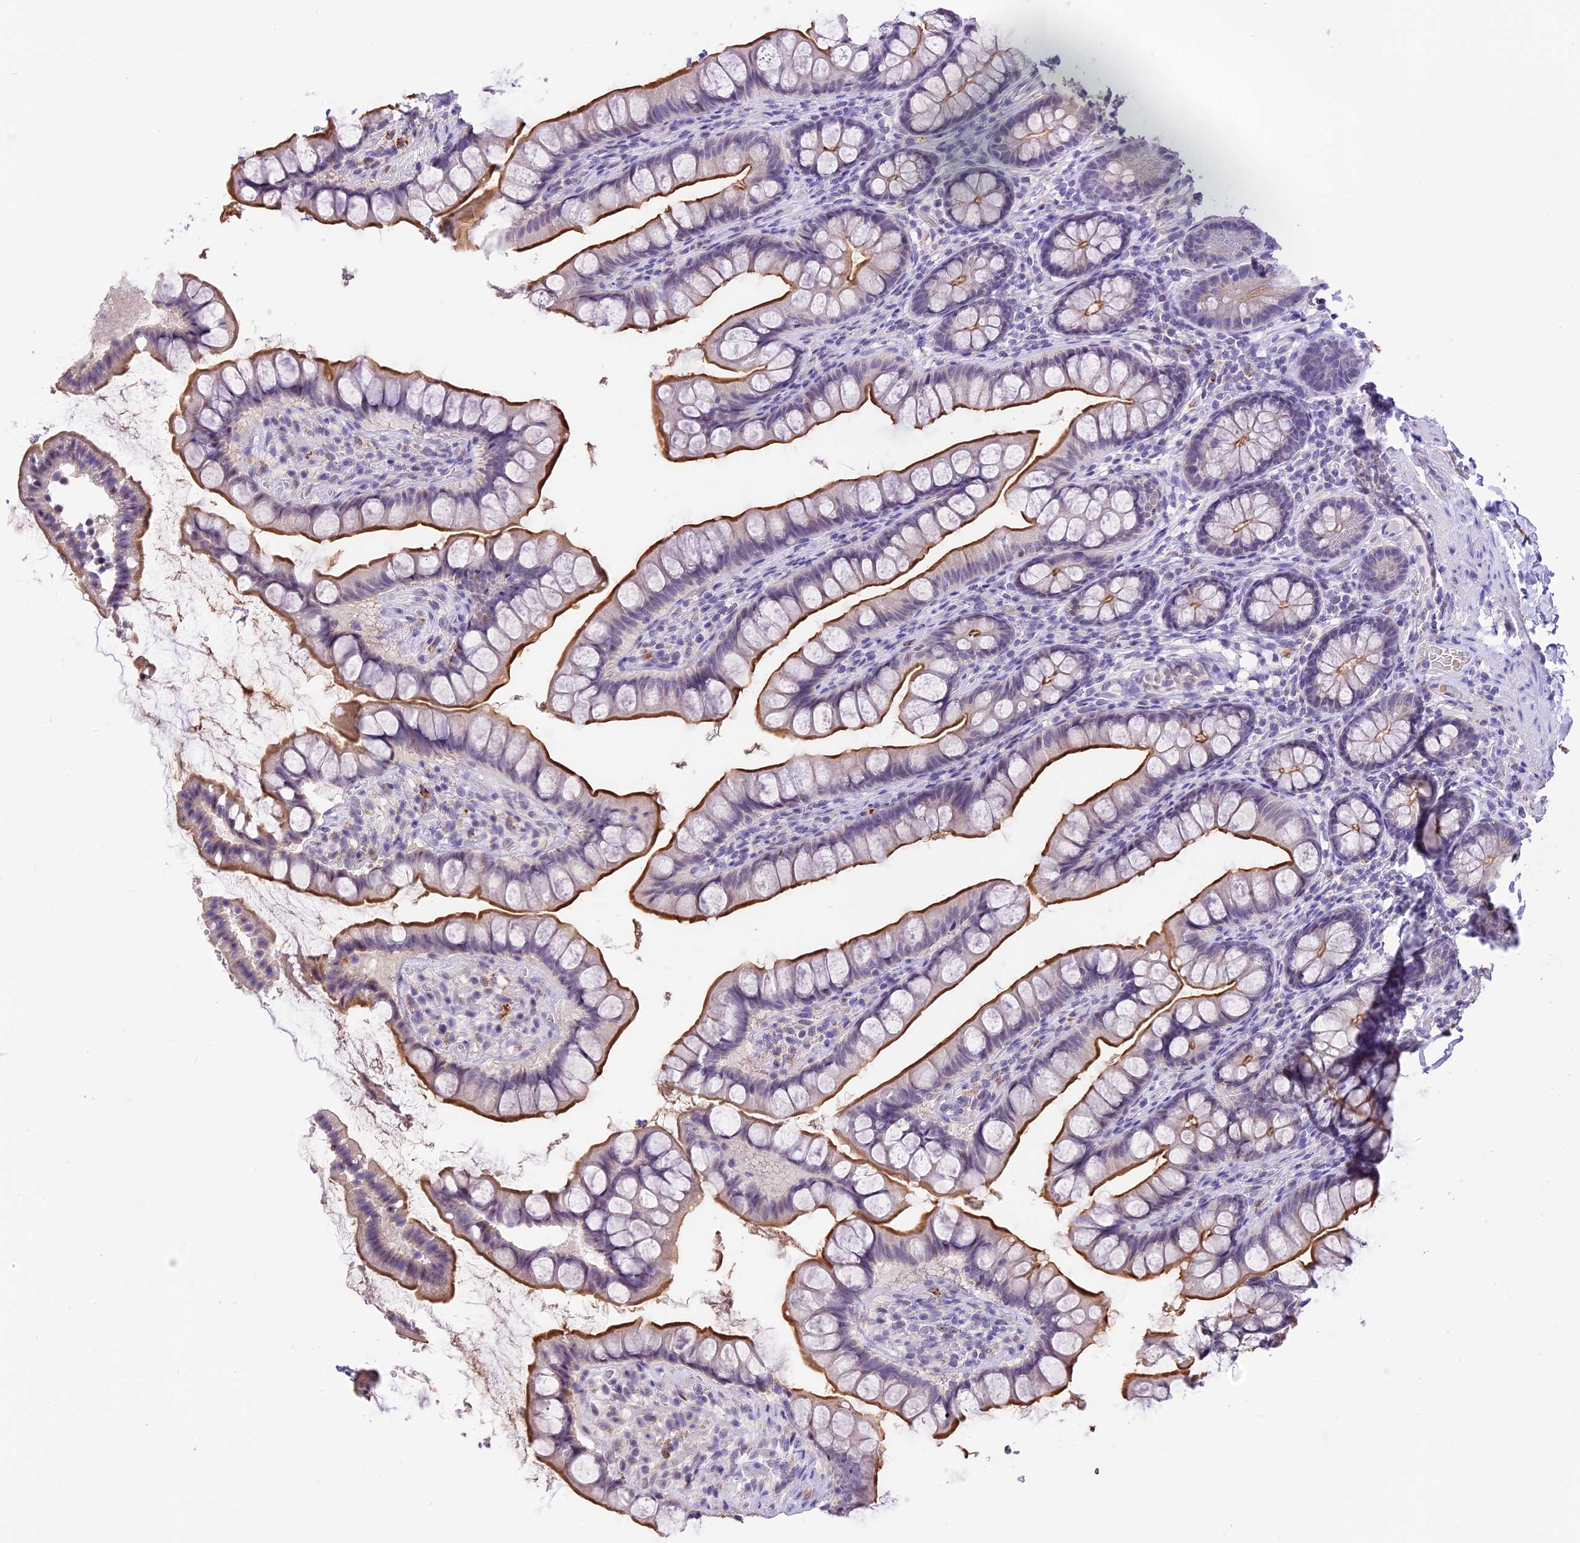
{"staining": {"intensity": "strong", "quantity": ">75%", "location": "cytoplasmic/membranous"}, "tissue": "small intestine", "cell_type": "Glandular cells", "image_type": "normal", "snomed": [{"axis": "morphology", "description": "Normal tissue, NOS"}, {"axis": "topography", "description": "Small intestine"}], "caption": "Small intestine stained for a protein (brown) exhibits strong cytoplasmic/membranous positive positivity in approximately >75% of glandular cells.", "gene": "AHSP", "patient": {"sex": "male", "age": 70}}